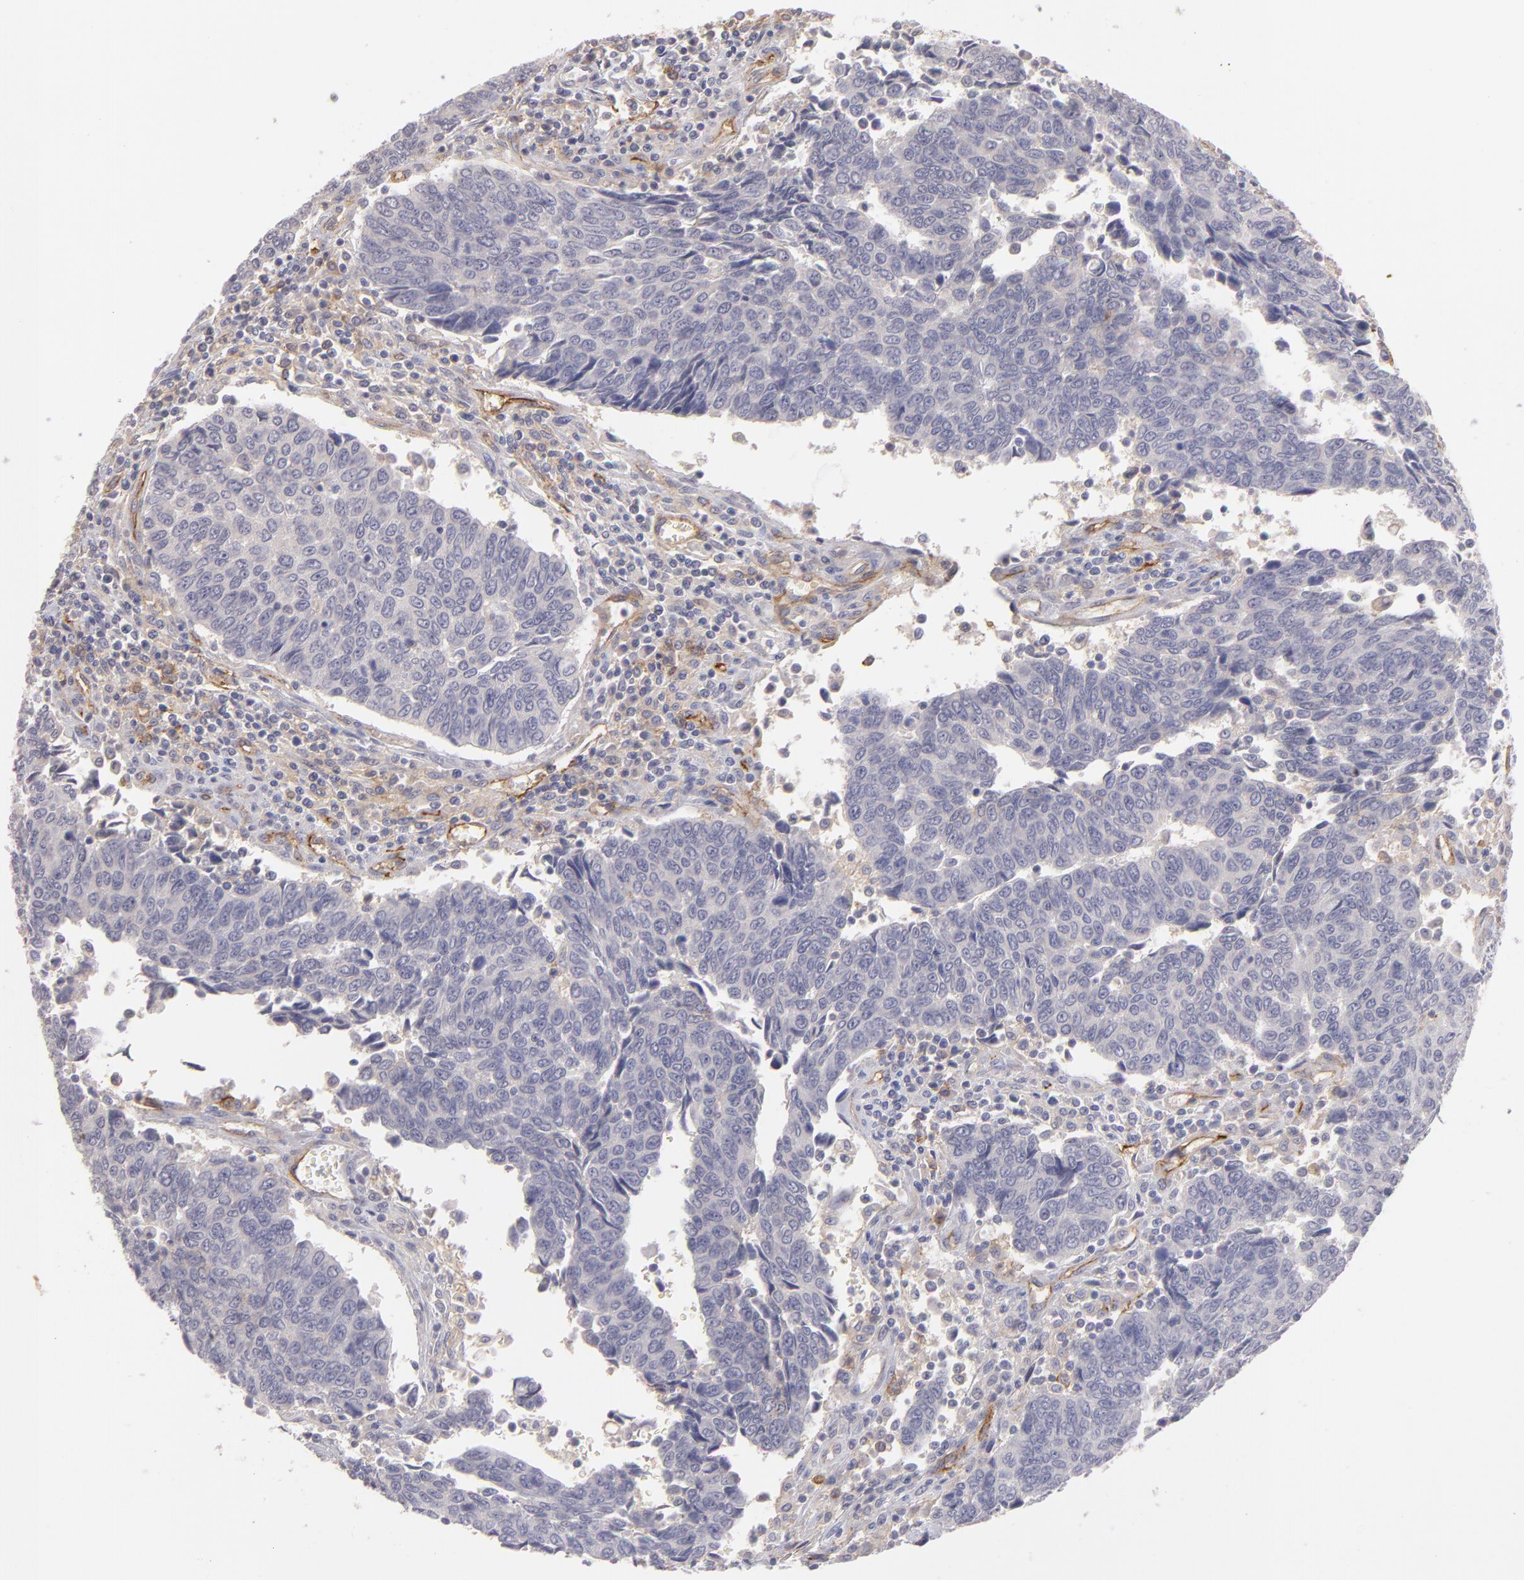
{"staining": {"intensity": "negative", "quantity": "none", "location": "none"}, "tissue": "urothelial cancer", "cell_type": "Tumor cells", "image_type": "cancer", "snomed": [{"axis": "morphology", "description": "Urothelial carcinoma, High grade"}, {"axis": "topography", "description": "Urinary bladder"}], "caption": "IHC histopathology image of high-grade urothelial carcinoma stained for a protein (brown), which exhibits no expression in tumor cells. (Brightfield microscopy of DAB (3,3'-diaminobenzidine) immunohistochemistry (IHC) at high magnification).", "gene": "THBD", "patient": {"sex": "male", "age": 86}}